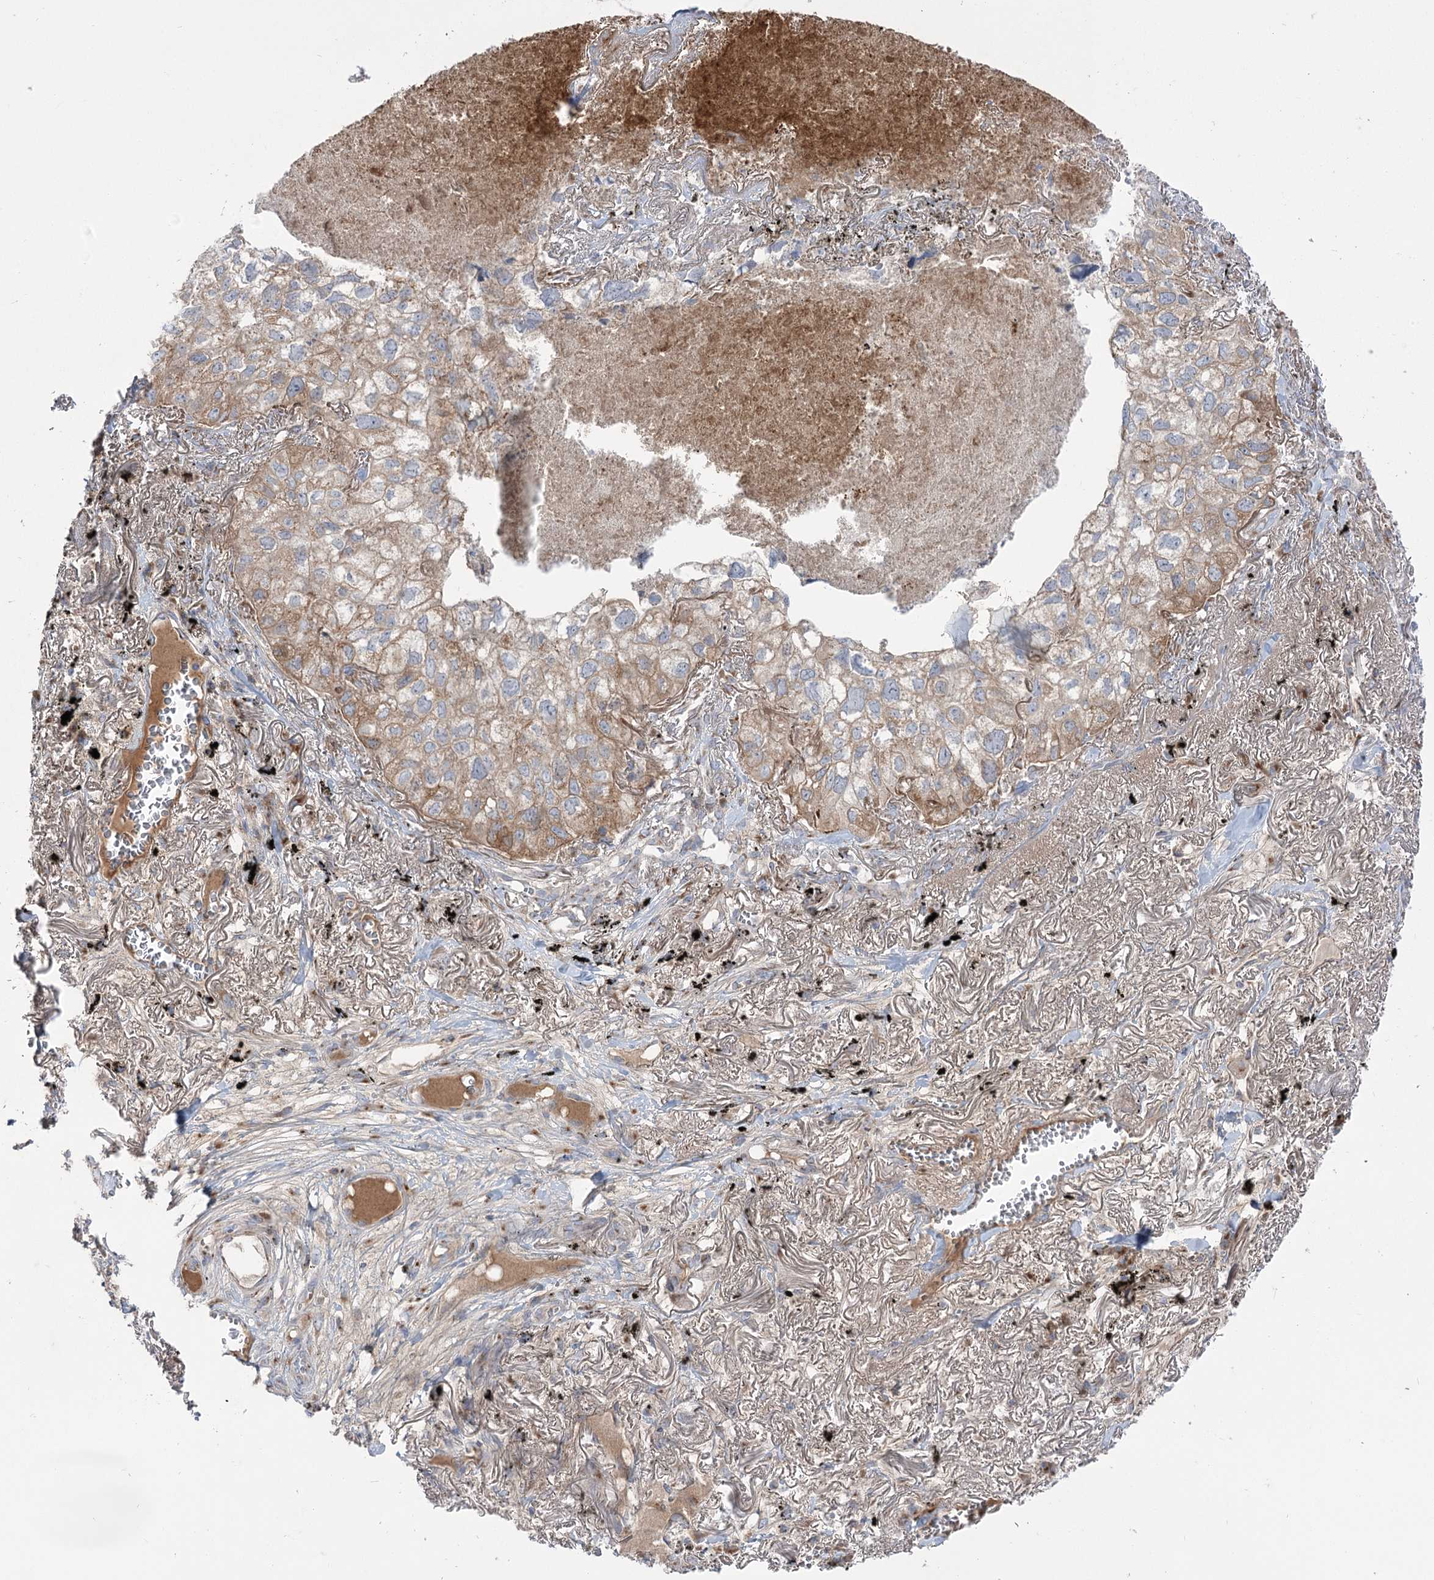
{"staining": {"intensity": "moderate", "quantity": "25%-75%", "location": "cytoplasmic/membranous"}, "tissue": "lung cancer", "cell_type": "Tumor cells", "image_type": "cancer", "snomed": [{"axis": "morphology", "description": "Adenocarcinoma, NOS"}, {"axis": "topography", "description": "Lung"}], "caption": "Protein analysis of adenocarcinoma (lung) tissue reveals moderate cytoplasmic/membranous staining in about 25%-75% of tumor cells.", "gene": "GBF1", "patient": {"sex": "male", "age": 65}}